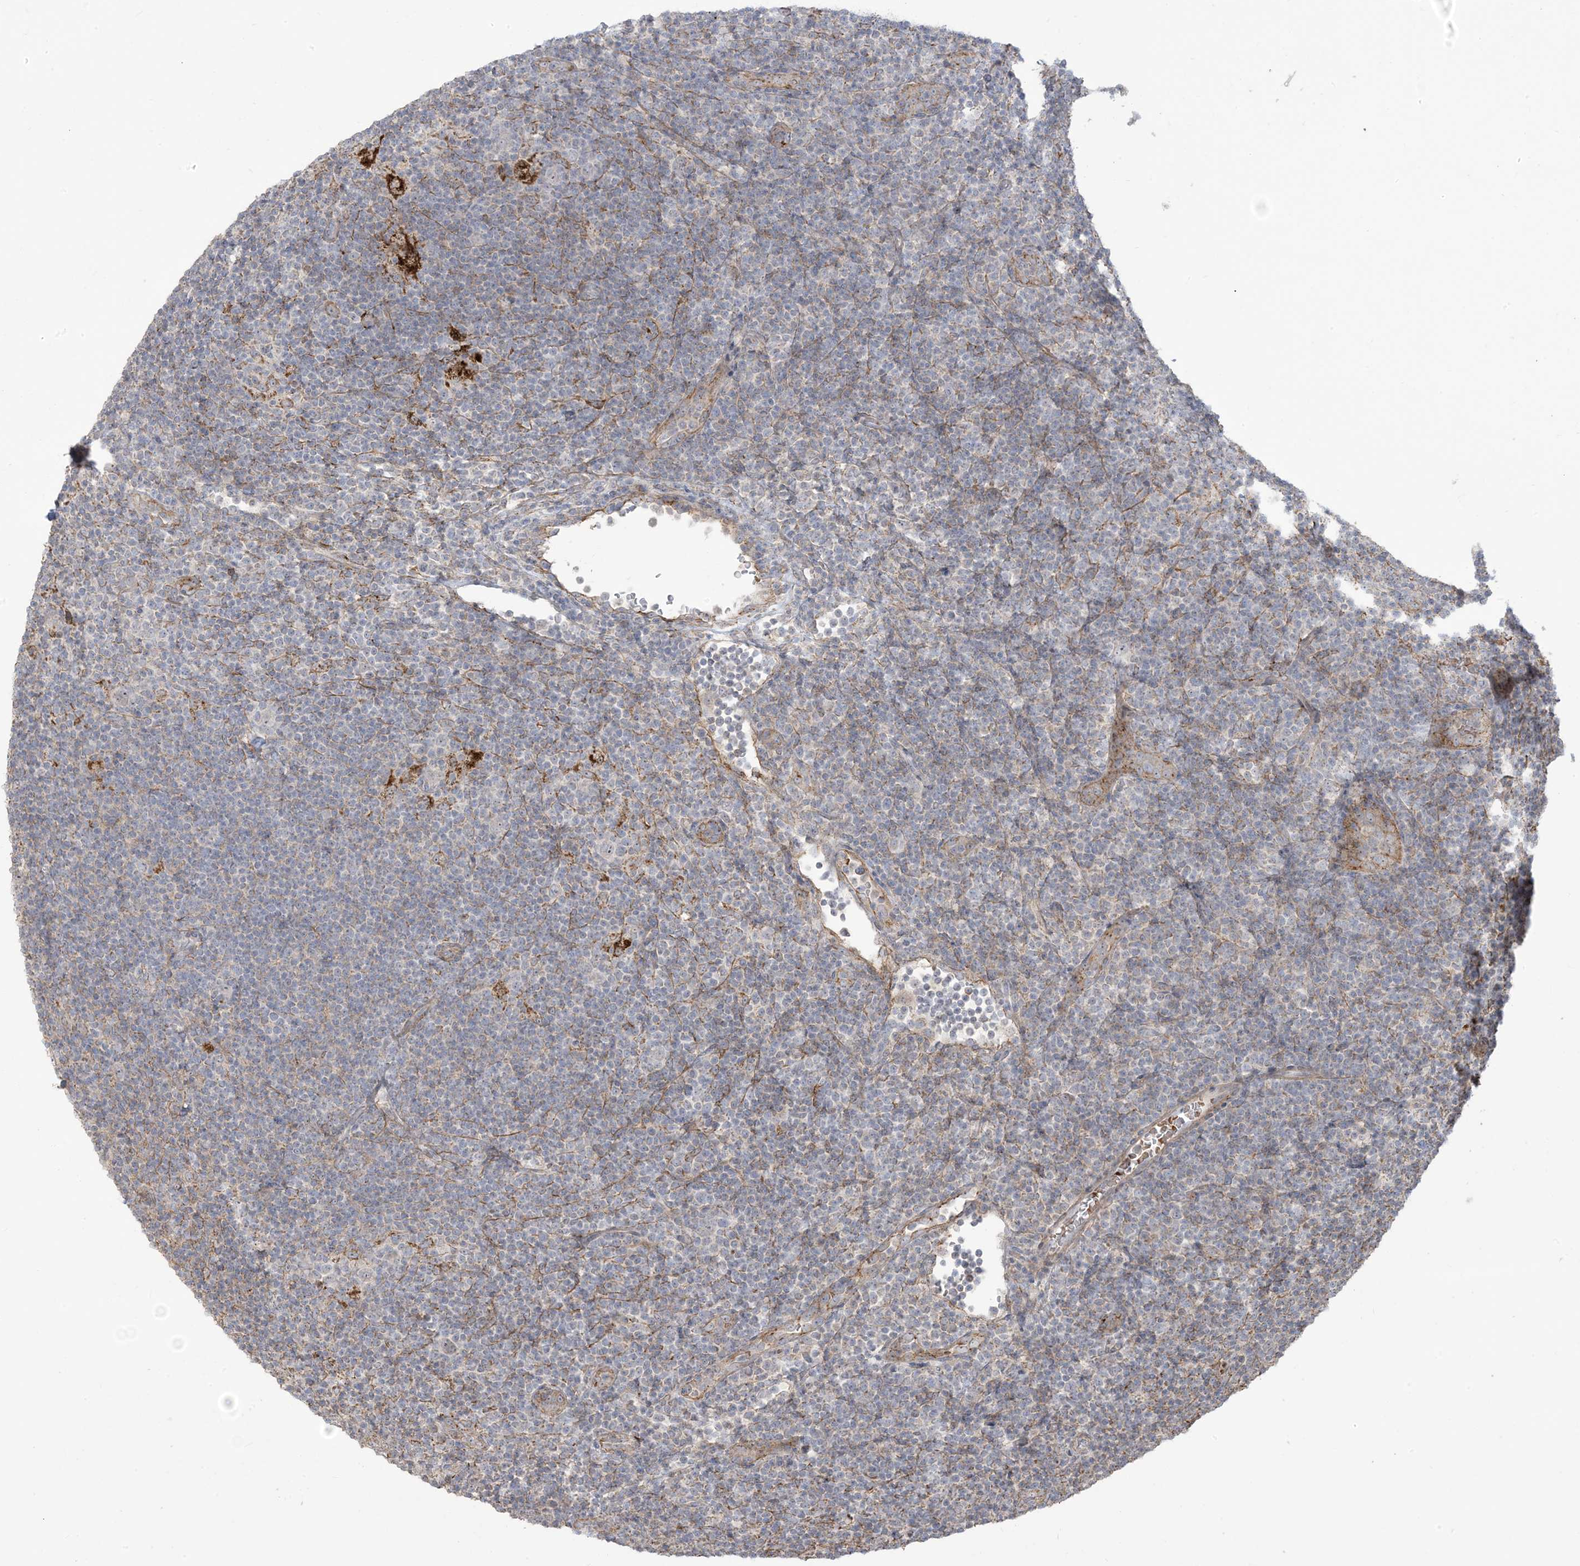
{"staining": {"intensity": "weak", "quantity": "<25%", "location": "nuclear"}, "tissue": "lymphoma", "cell_type": "Tumor cells", "image_type": "cancer", "snomed": [{"axis": "morphology", "description": "Hodgkin's disease, NOS"}, {"axis": "topography", "description": "Lymph node"}], "caption": "A micrograph of lymphoma stained for a protein exhibits no brown staining in tumor cells.", "gene": "KLHL18", "patient": {"sex": "female", "age": 57}}